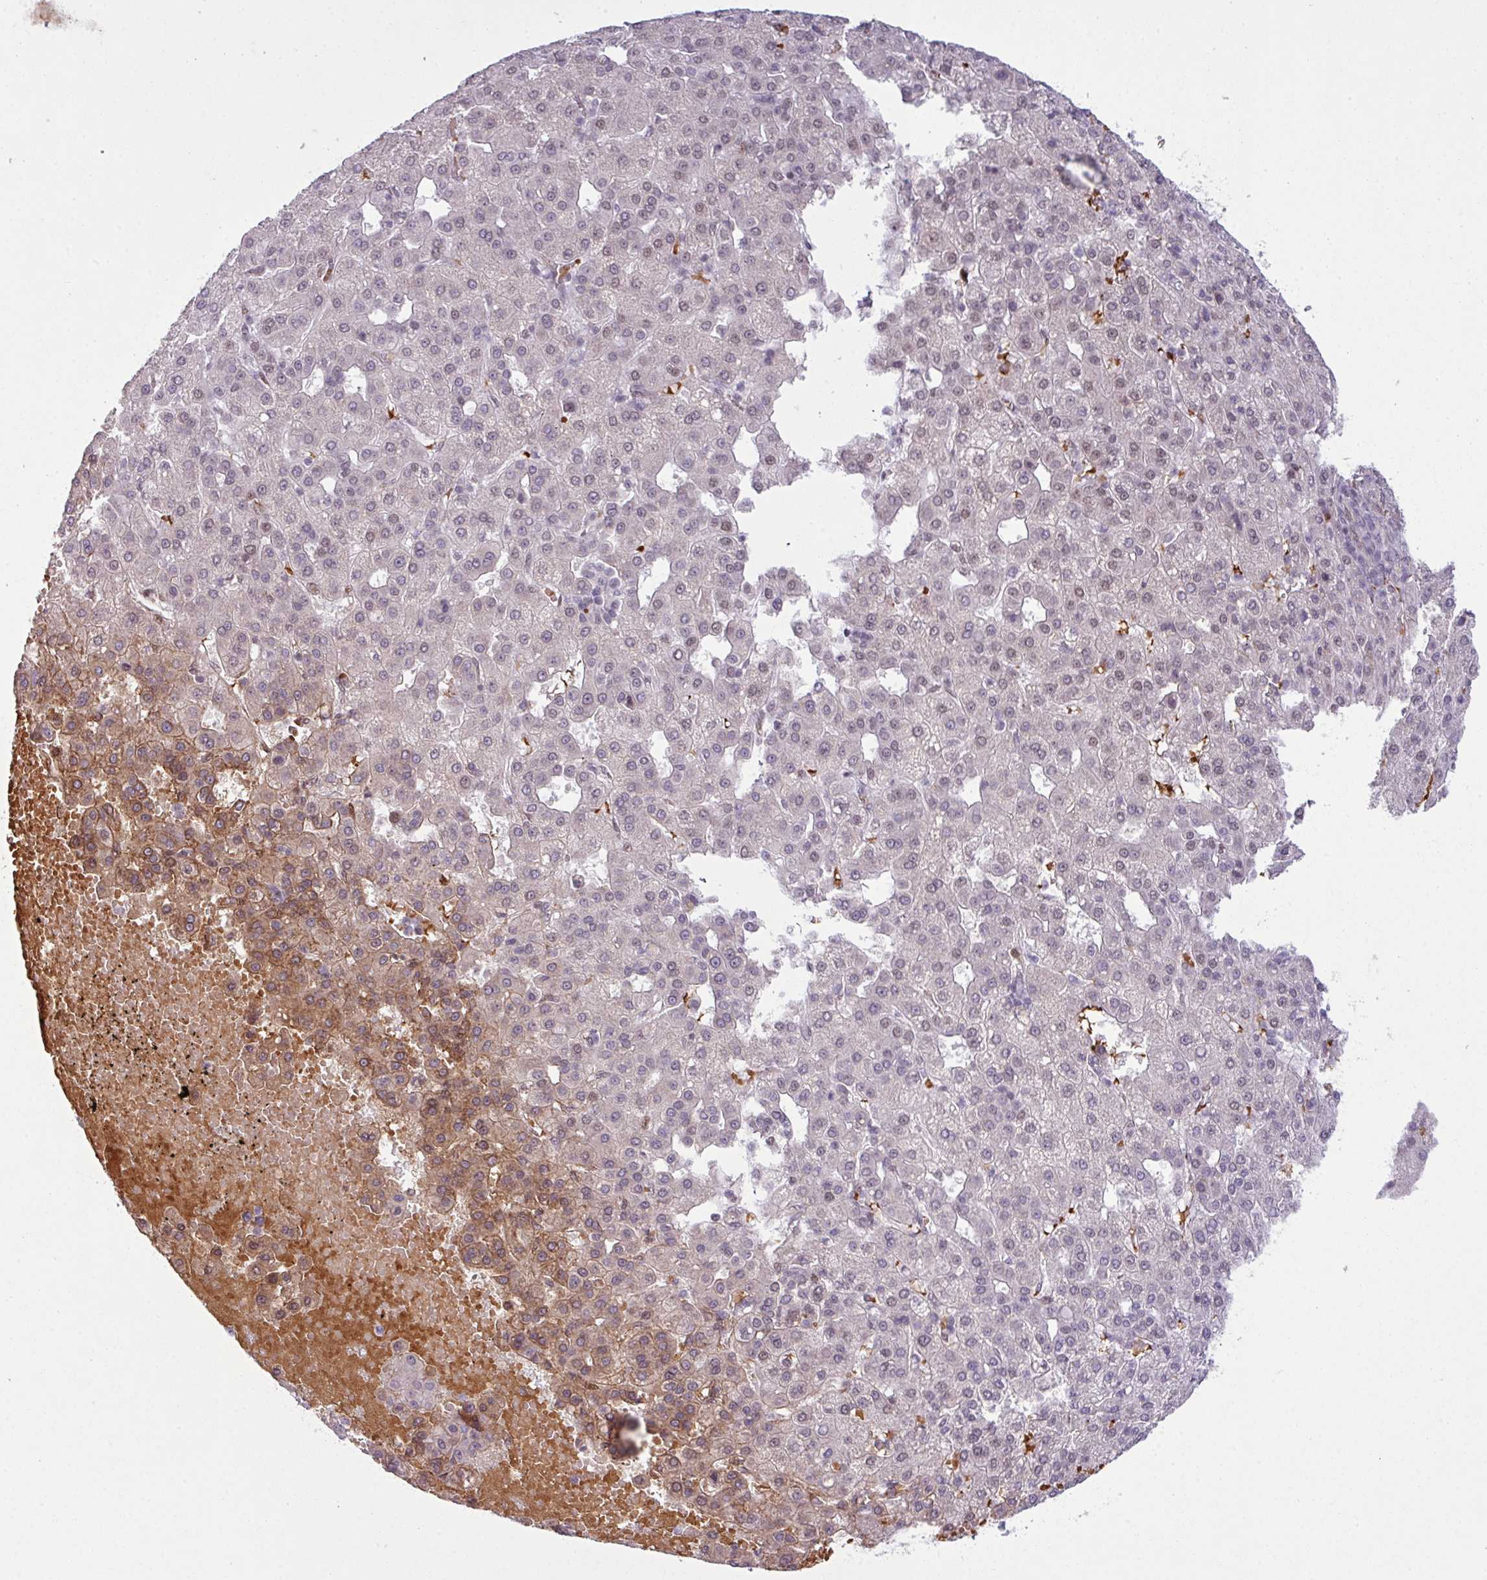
{"staining": {"intensity": "moderate", "quantity": "<25%", "location": "cytoplasmic/membranous"}, "tissue": "liver cancer", "cell_type": "Tumor cells", "image_type": "cancer", "snomed": [{"axis": "morphology", "description": "Carcinoma, Hepatocellular, NOS"}, {"axis": "topography", "description": "Liver"}], "caption": "Immunohistochemical staining of human liver cancer reveals moderate cytoplasmic/membranous protein staining in about <25% of tumor cells.", "gene": "PRDM5", "patient": {"sex": "male", "age": 65}}